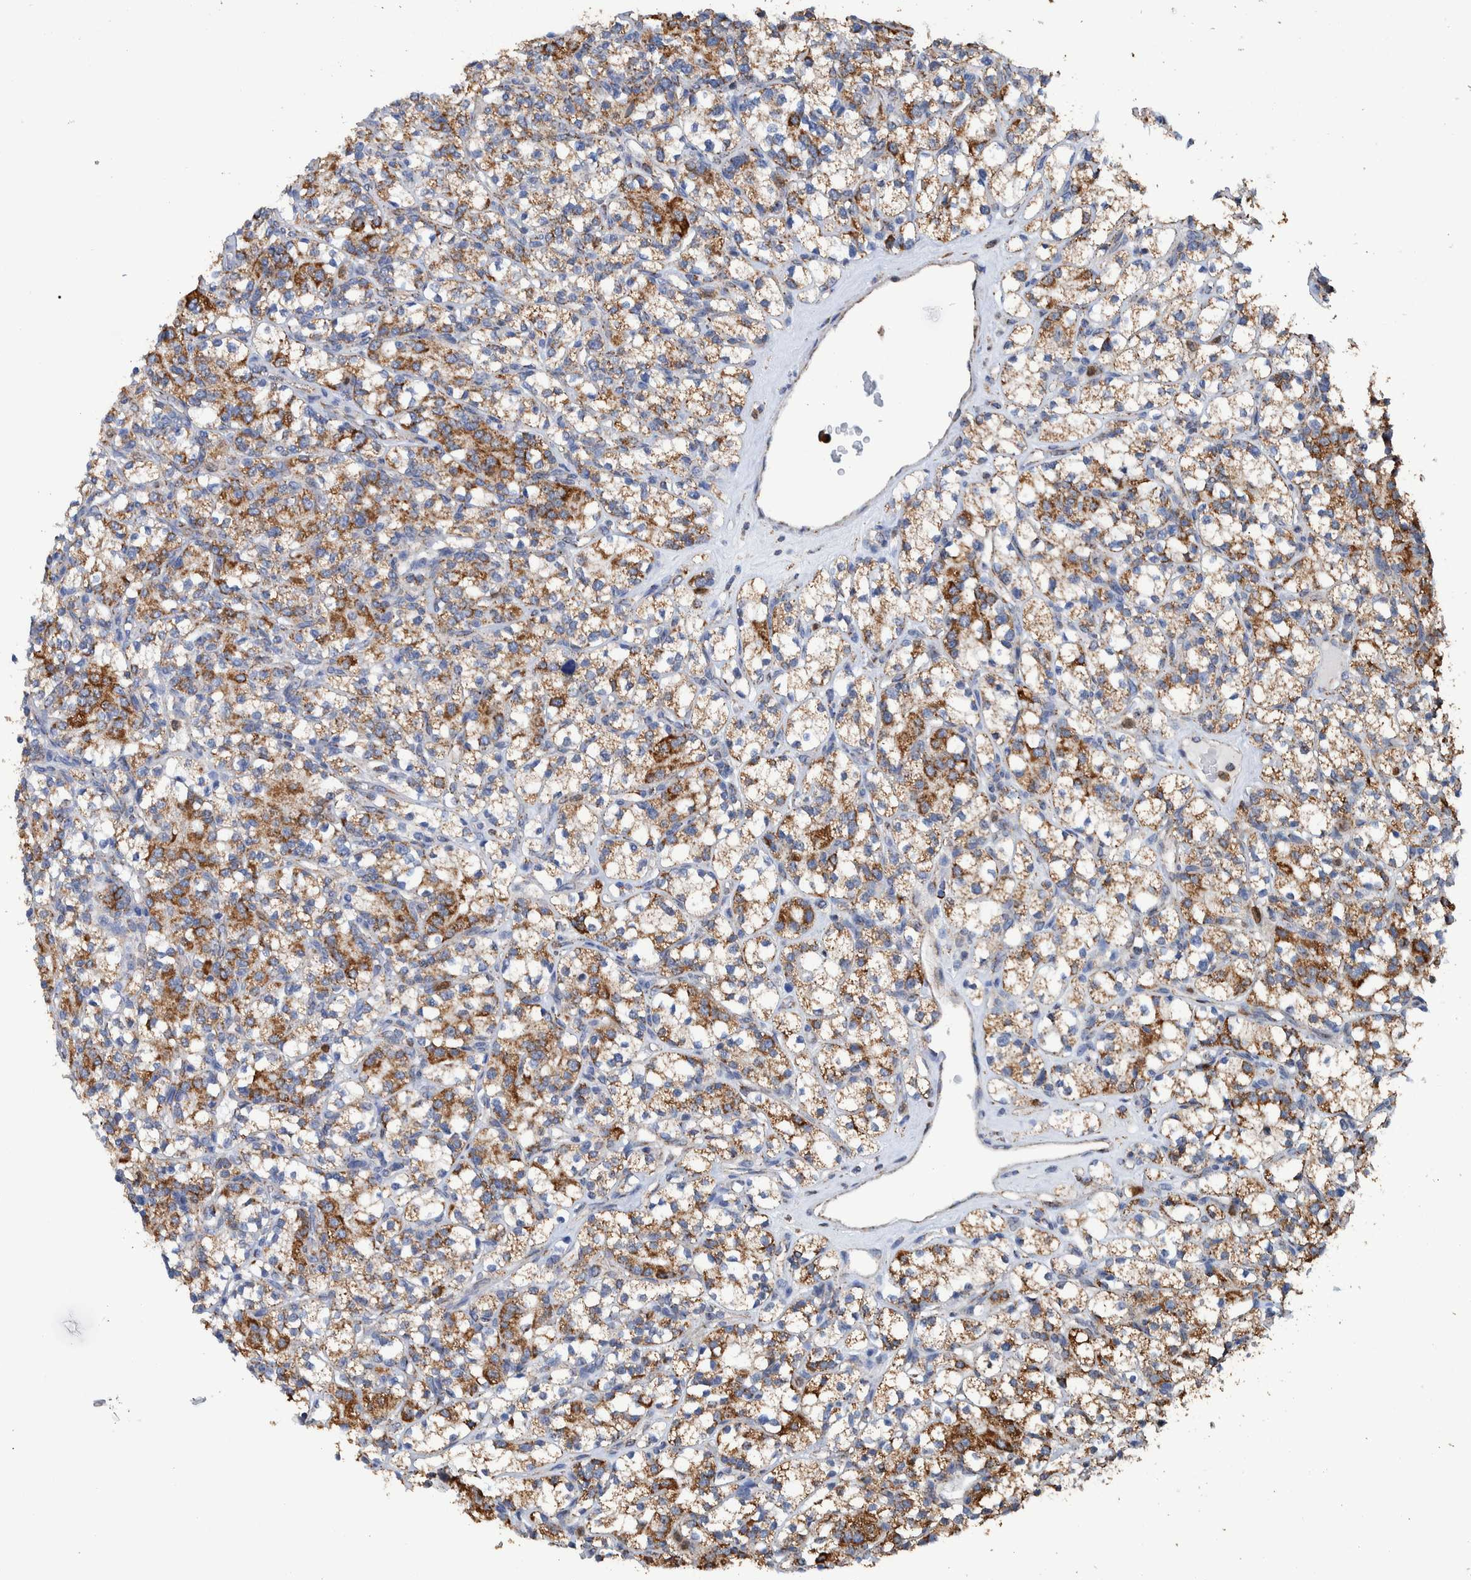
{"staining": {"intensity": "moderate", "quantity": ">75%", "location": "cytoplasmic/membranous"}, "tissue": "renal cancer", "cell_type": "Tumor cells", "image_type": "cancer", "snomed": [{"axis": "morphology", "description": "Adenocarcinoma, NOS"}, {"axis": "topography", "description": "Kidney"}], "caption": "Human renal adenocarcinoma stained with a brown dye exhibits moderate cytoplasmic/membranous positive staining in about >75% of tumor cells.", "gene": "DECR1", "patient": {"sex": "male", "age": 77}}